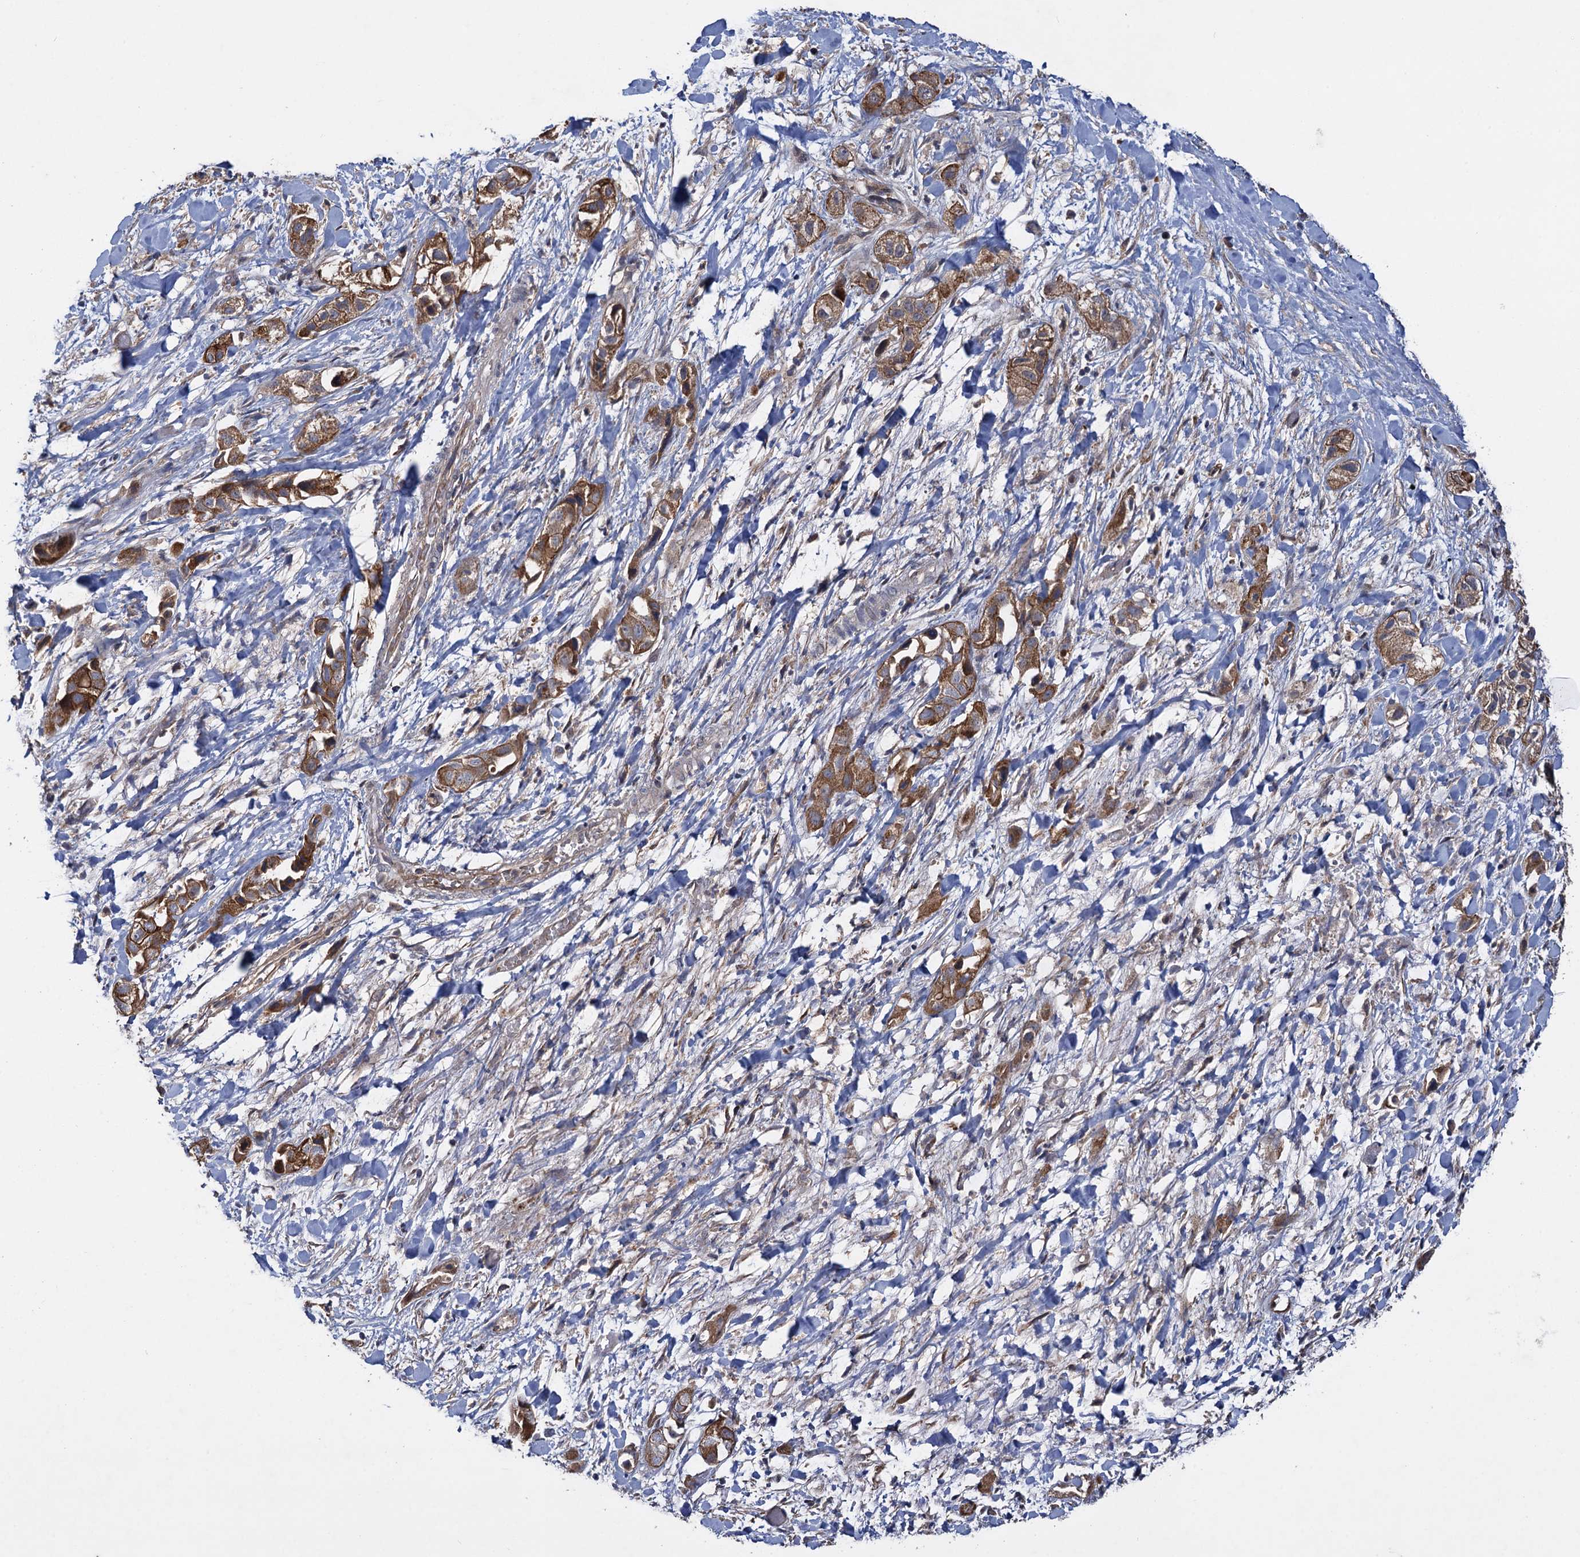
{"staining": {"intensity": "moderate", "quantity": ">75%", "location": "cytoplasmic/membranous"}, "tissue": "liver cancer", "cell_type": "Tumor cells", "image_type": "cancer", "snomed": [{"axis": "morphology", "description": "Cholangiocarcinoma"}, {"axis": "topography", "description": "Liver"}], "caption": "This image demonstrates liver cancer stained with immunohistochemistry (IHC) to label a protein in brown. The cytoplasmic/membranous of tumor cells show moderate positivity for the protein. Nuclei are counter-stained blue.", "gene": "HAUS1", "patient": {"sex": "female", "age": 52}}